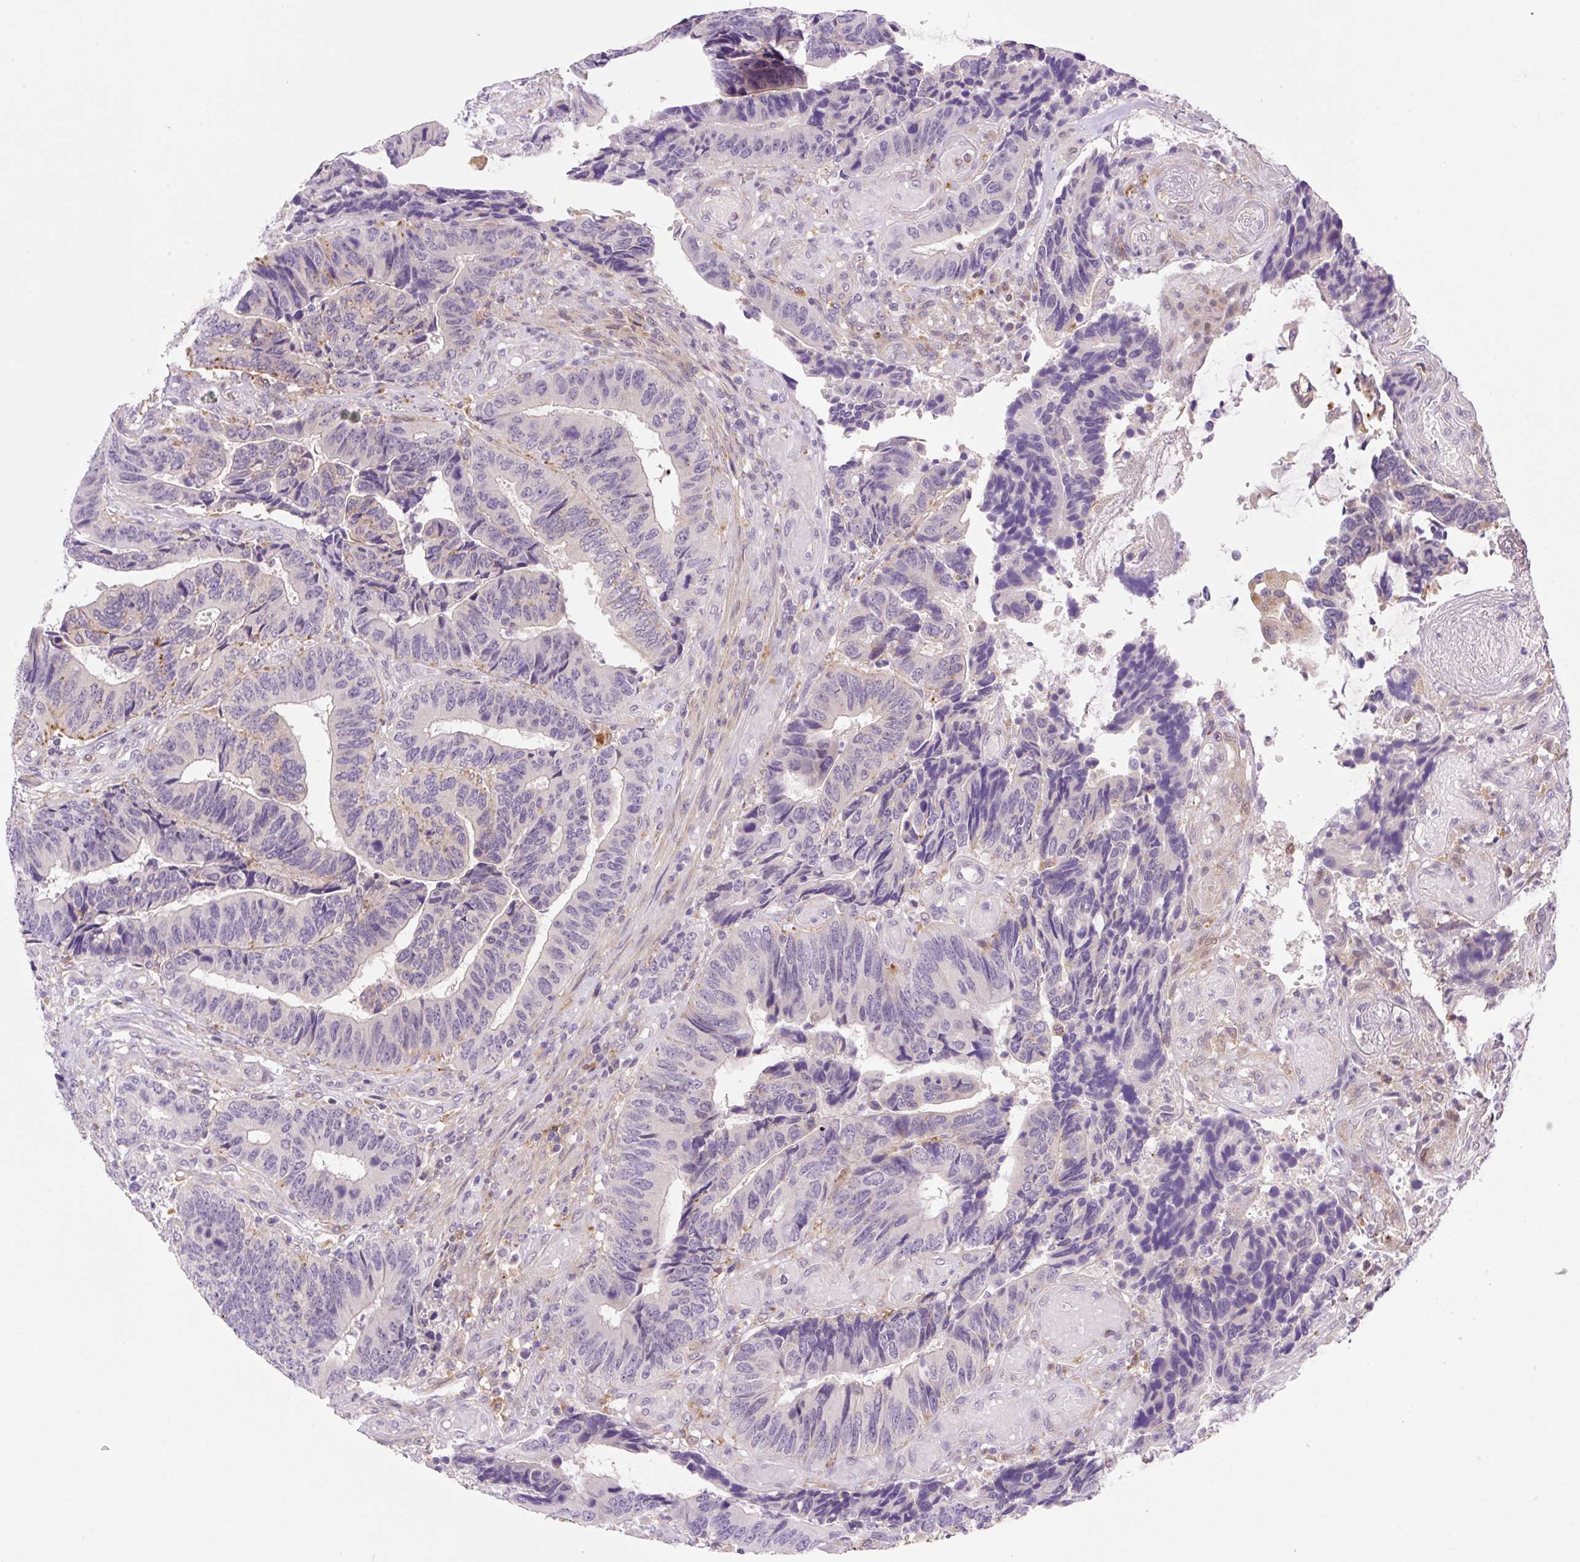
{"staining": {"intensity": "negative", "quantity": "none", "location": "none"}, "tissue": "colorectal cancer", "cell_type": "Tumor cells", "image_type": "cancer", "snomed": [{"axis": "morphology", "description": "Adenocarcinoma, NOS"}, {"axis": "topography", "description": "Colon"}], "caption": "High magnification brightfield microscopy of colorectal adenocarcinoma stained with DAB (3,3'-diaminobenzidine) (brown) and counterstained with hematoxylin (blue): tumor cells show no significant positivity. Nuclei are stained in blue.", "gene": "CEBPZOS", "patient": {"sex": "male", "age": 87}}